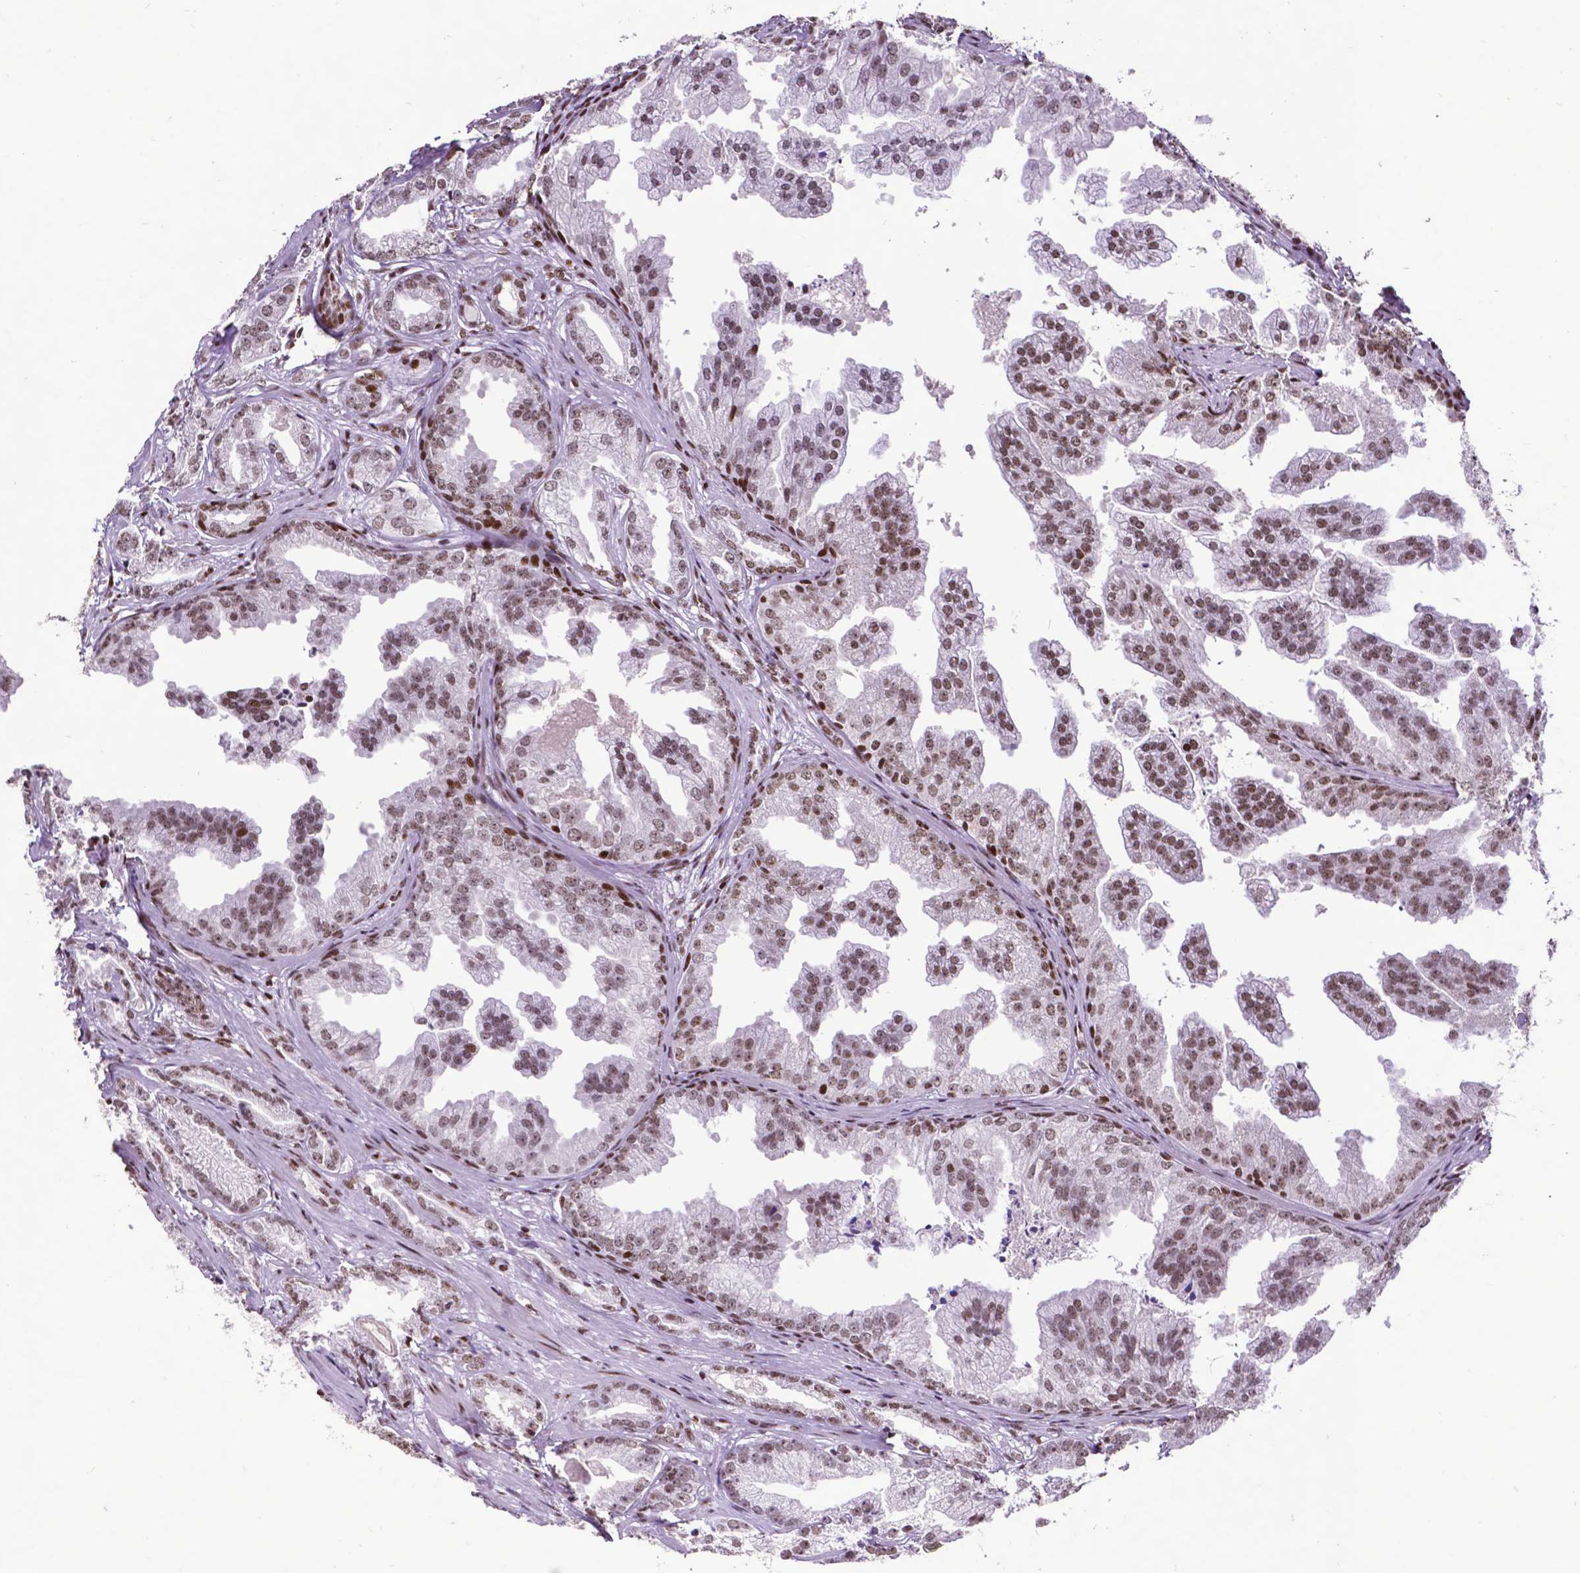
{"staining": {"intensity": "moderate", "quantity": ">75%", "location": "nuclear"}, "tissue": "prostate cancer", "cell_type": "Tumor cells", "image_type": "cancer", "snomed": [{"axis": "morphology", "description": "Adenocarcinoma, Low grade"}, {"axis": "topography", "description": "Prostate"}], "caption": "The micrograph exhibits staining of prostate cancer, revealing moderate nuclear protein positivity (brown color) within tumor cells.", "gene": "CTCF", "patient": {"sex": "male", "age": 65}}